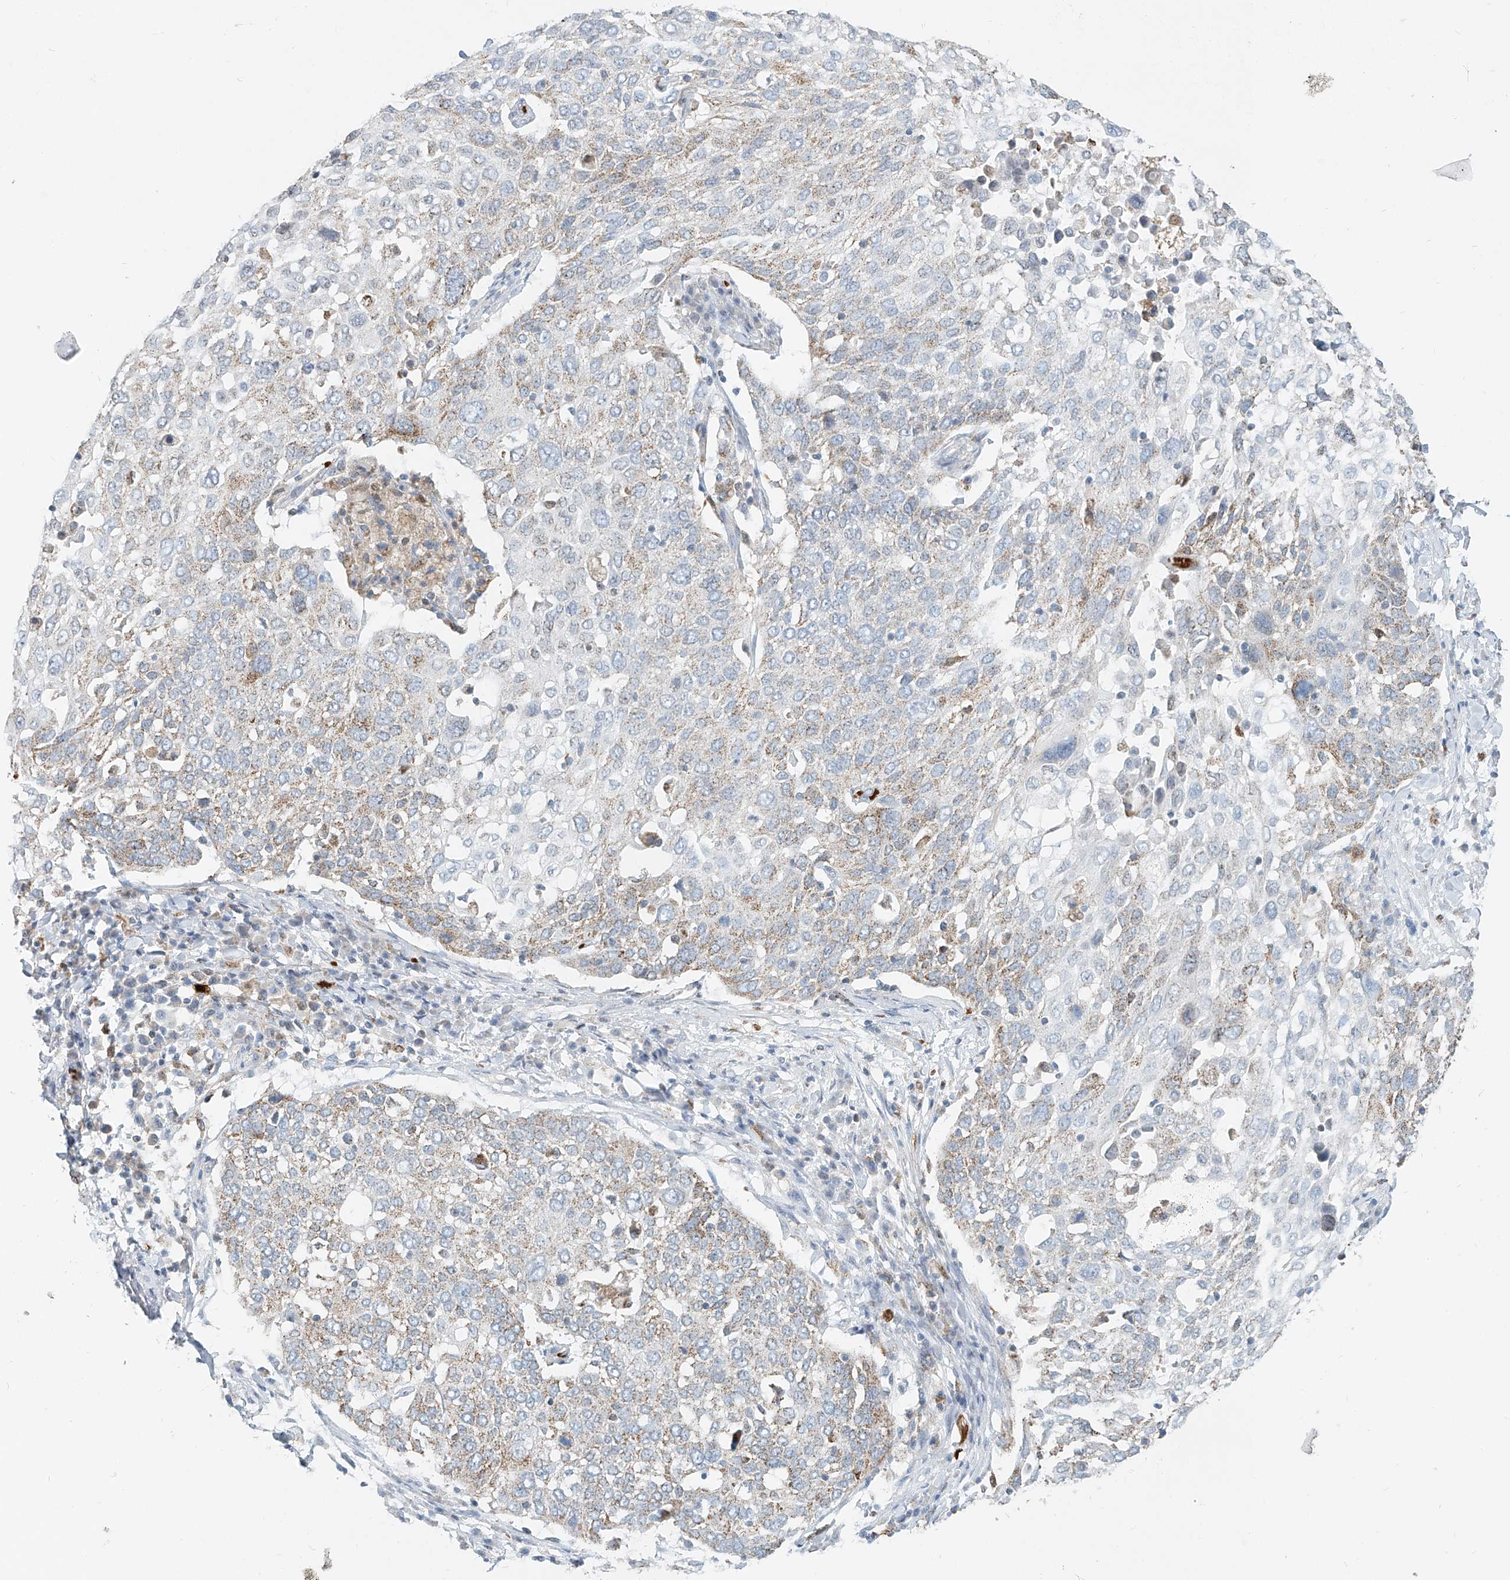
{"staining": {"intensity": "weak", "quantity": "25%-75%", "location": "cytoplasmic/membranous"}, "tissue": "lung cancer", "cell_type": "Tumor cells", "image_type": "cancer", "snomed": [{"axis": "morphology", "description": "Squamous cell carcinoma, NOS"}, {"axis": "topography", "description": "Lung"}], "caption": "Protein analysis of lung cancer (squamous cell carcinoma) tissue demonstrates weak cytoplasmic/membranous positivity in about 25%-75% of tumor cells. (Stains: DAB (3,3'-diaminobenzidine) in brown, nuclei in blue, Microscopy: brightfield microscopy at high magnification).", "gene": "PTPRA", "patient": {"sex": "male", "age": 65}}